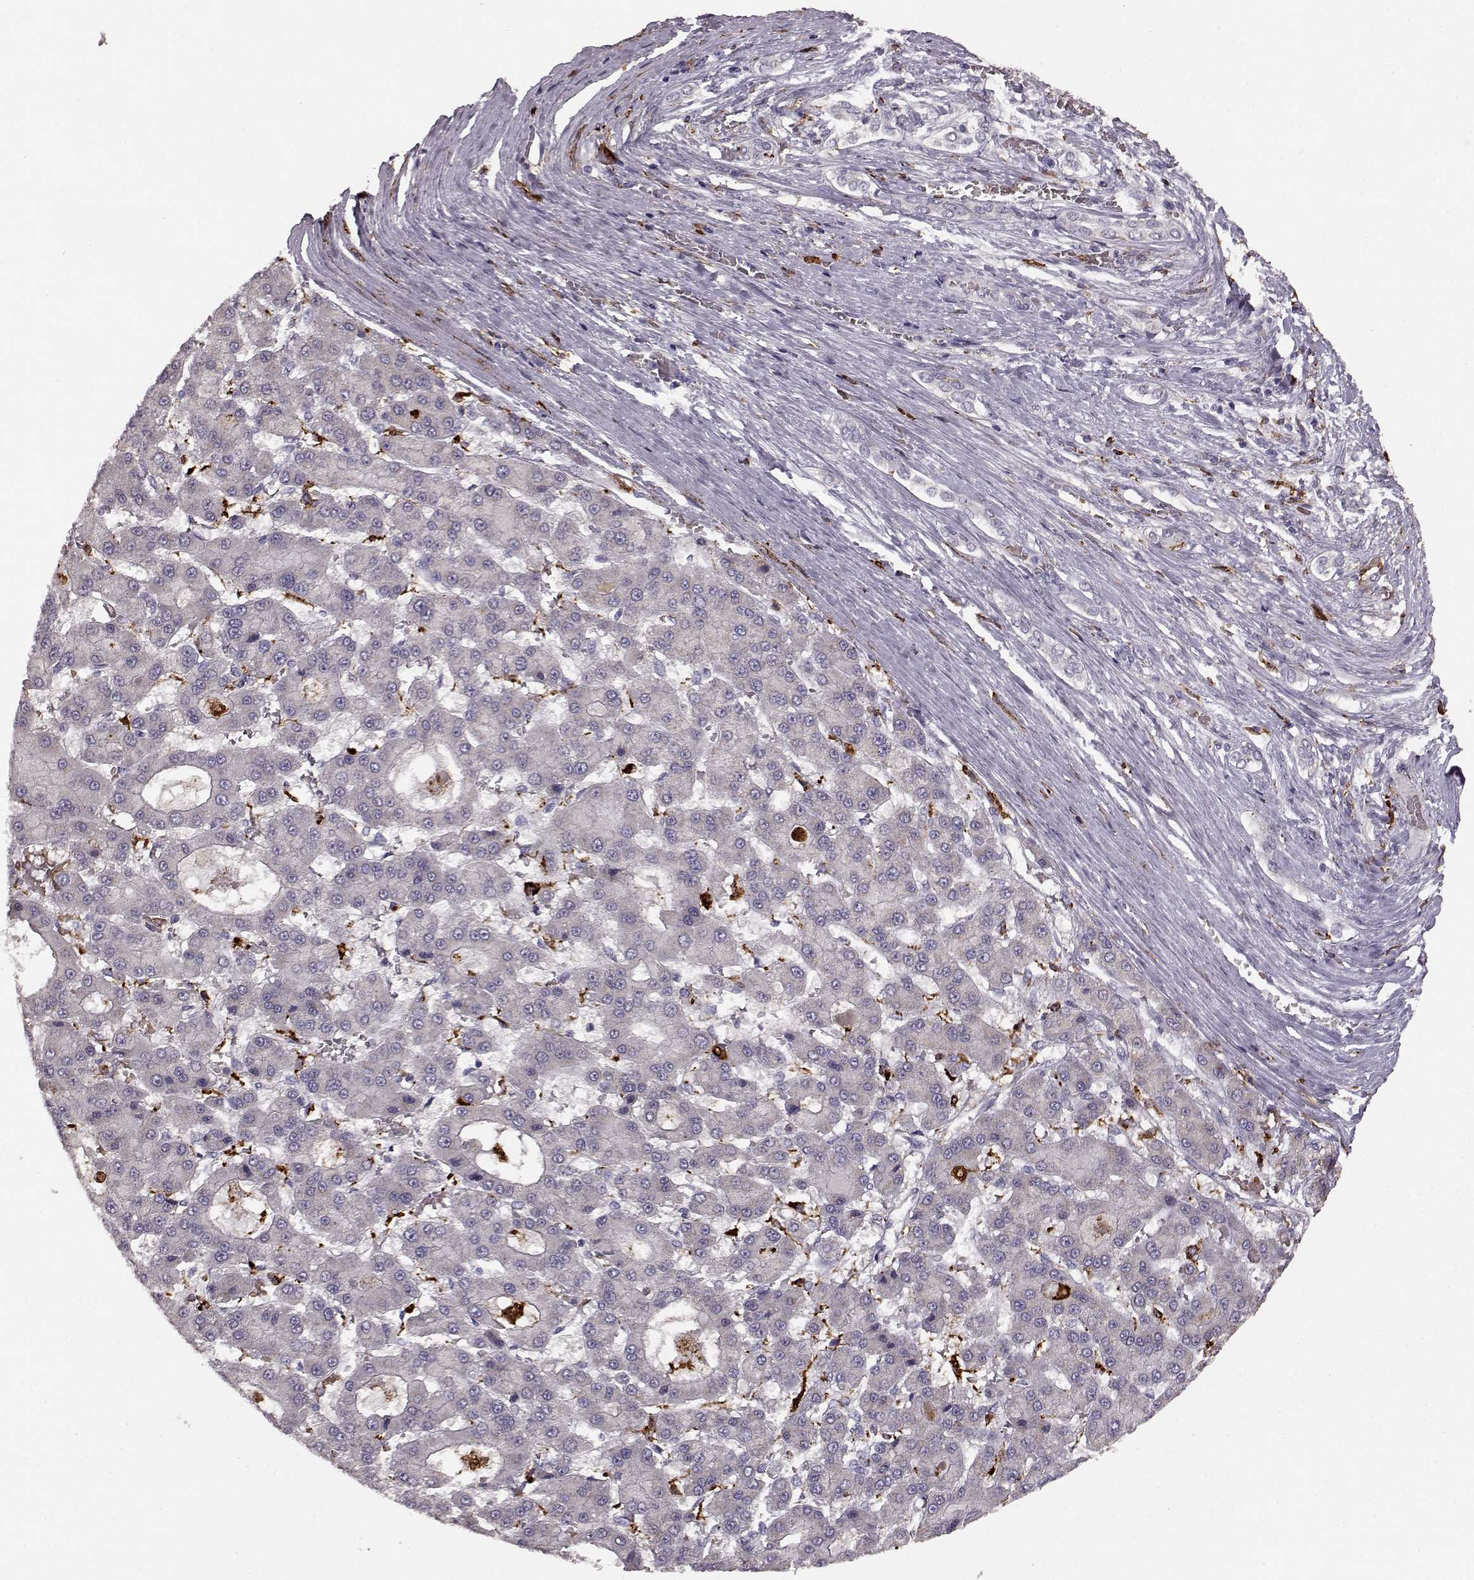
{"staining": {"intensity": "negative", "quantity": "none", "location": "none"}, "tissue": "liver cancer", "cell_type": "Tumor cells", "image_type": "cancer", "snomed": [{"axis": "morphology", "description": "Carcinoma, Hepatocellular, NOS"}, {"axis": "topography", "description": "Liver"}], "caption": "Immunohistochemical staining of hepatocellular carcinoma (liver) reveals no significant positivity in tumor cells.", "gene": "CCNF", "patient": {"sex": "male", "age": 70}}